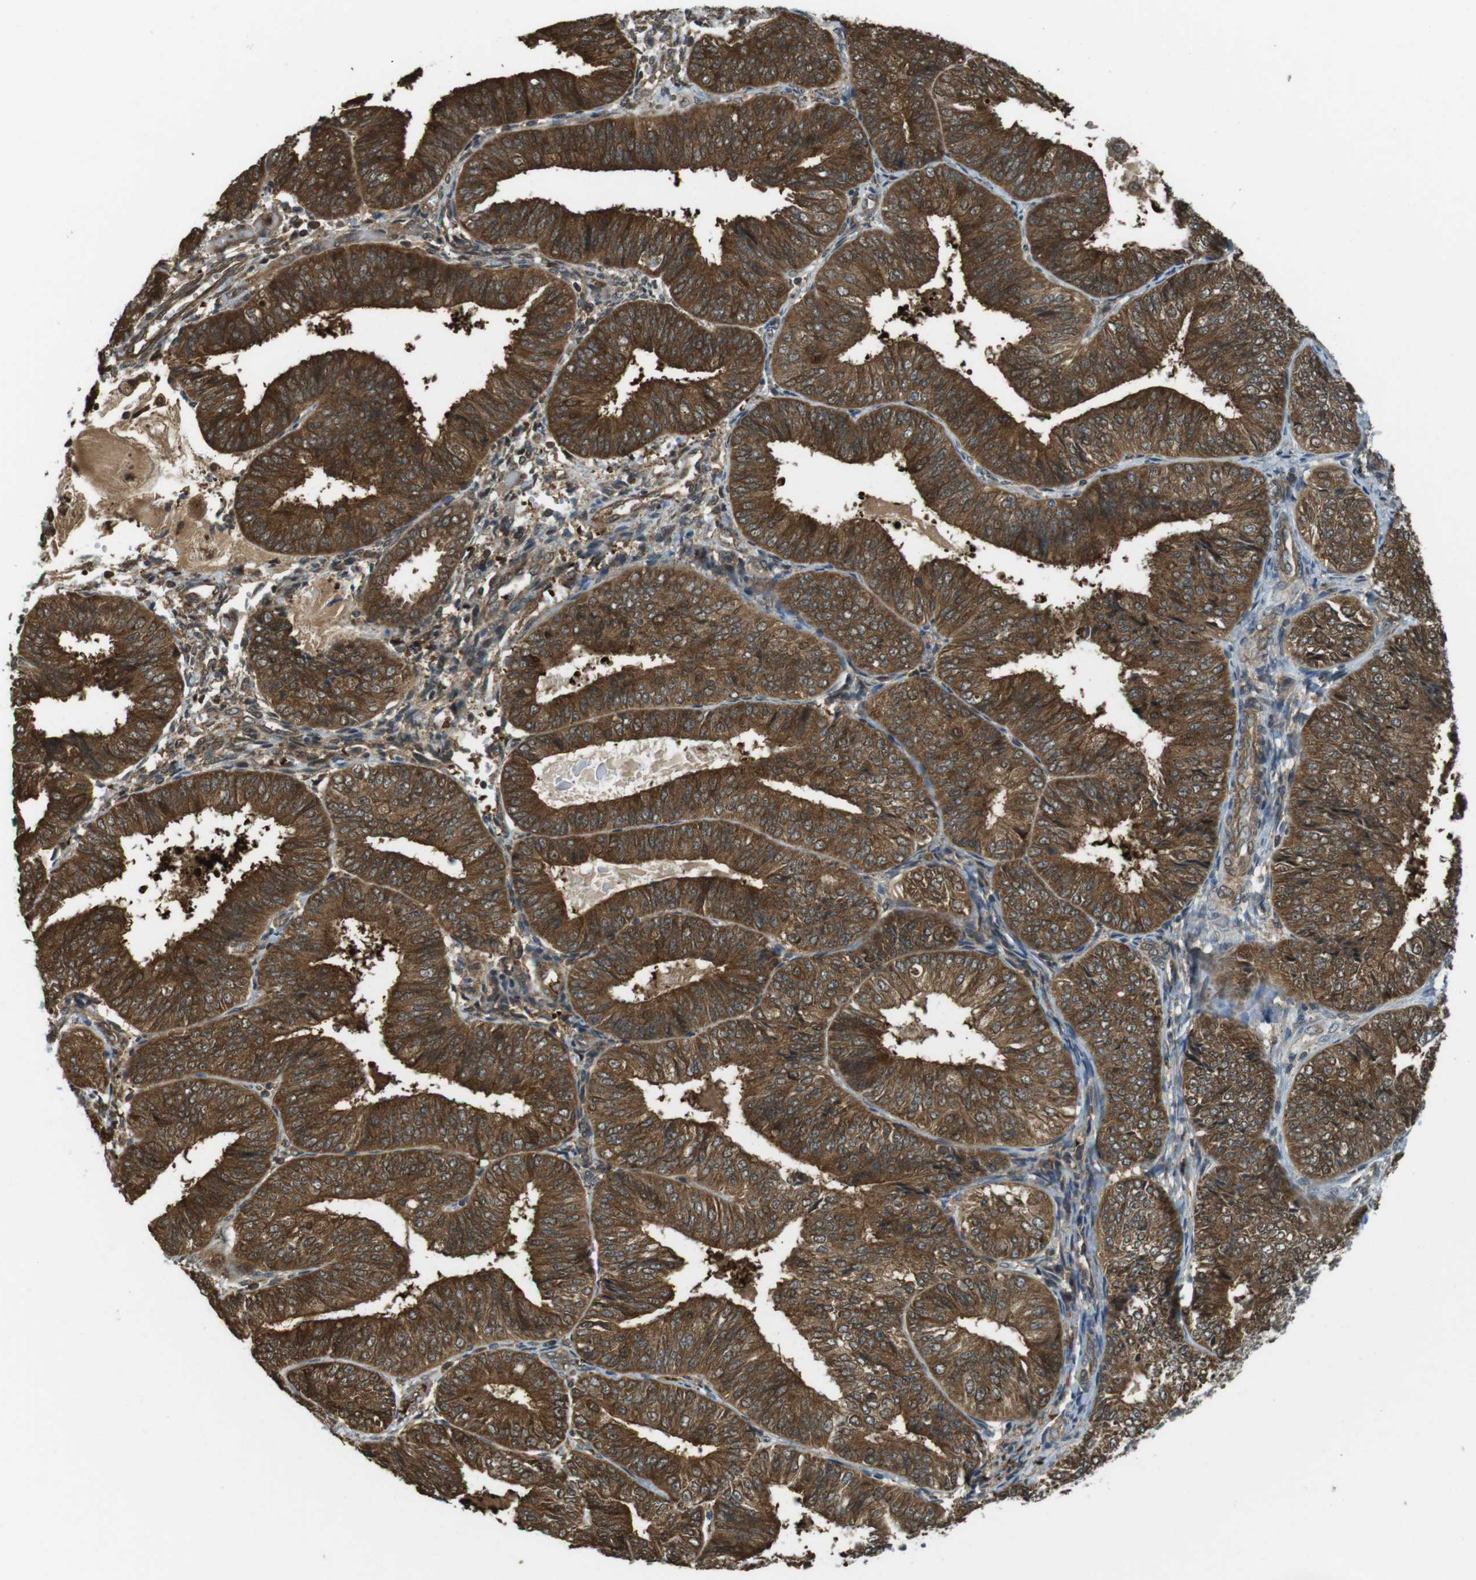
{"staining": {"intensity": "strong", "quantity": ">75%", "location": "cytoplasmic/membranous"}, "tissue": "endometrial cancer", "cell_type": "Tumor cells", "image_type": "cancer", "snomed": [{"axis": "morphology", "description": "Adenocarcinoma, NOS"}, {"axis": "topography", "description": "Endometrium"}], "caption": "Strong cytoplasmic/membranous positivity for a protein is present in approximately >75% of tumor cells of endometrial adenocarcinoma using IHC.", "gene": "LRRC3B", "patient": {"sex": "female", "age": 58}}